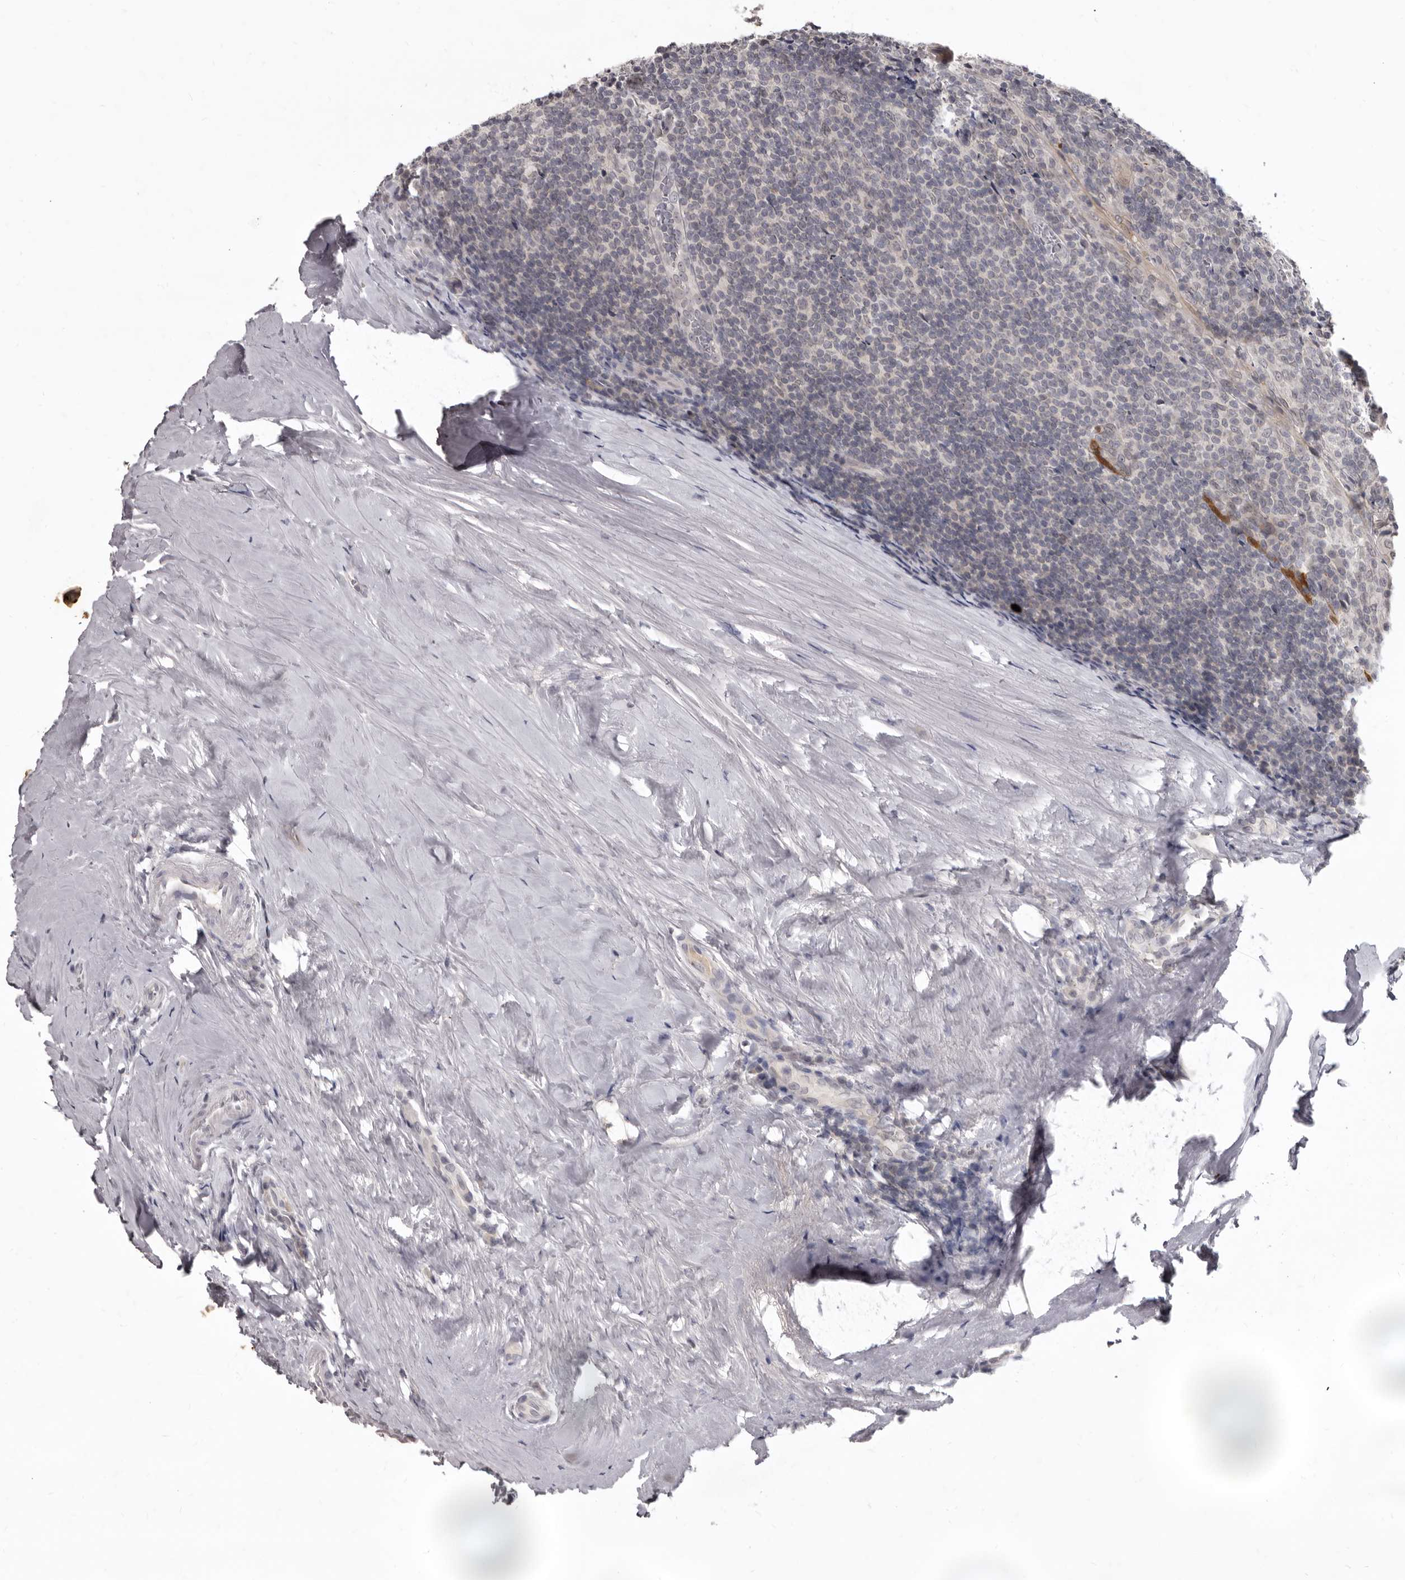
{"staining": {"intensity": "negative", "quantity": "none", "location": "none"}, "tissue": "tonsil", "cell_type": "Germinal center cells", "image_type": "normal", "snomed": [{"axis": "morphology", "description": "Normal tissue, NOS"}, {"axis": "topography", "description": "Tonsil"}], "caption": "DAB (3,3'-diaminobenzidine) immunohistochemical staining of normal tonsil reveals no significant expression in germinal center cells. (Stains: DAB (3,3'-diaminobenzidine) IHC with hematoxylin counter stain, Microscopy: brightfield microscopy at high magnification).", "gene": "SULT1E1", "patient": {"sex": "male", "age": 37}}